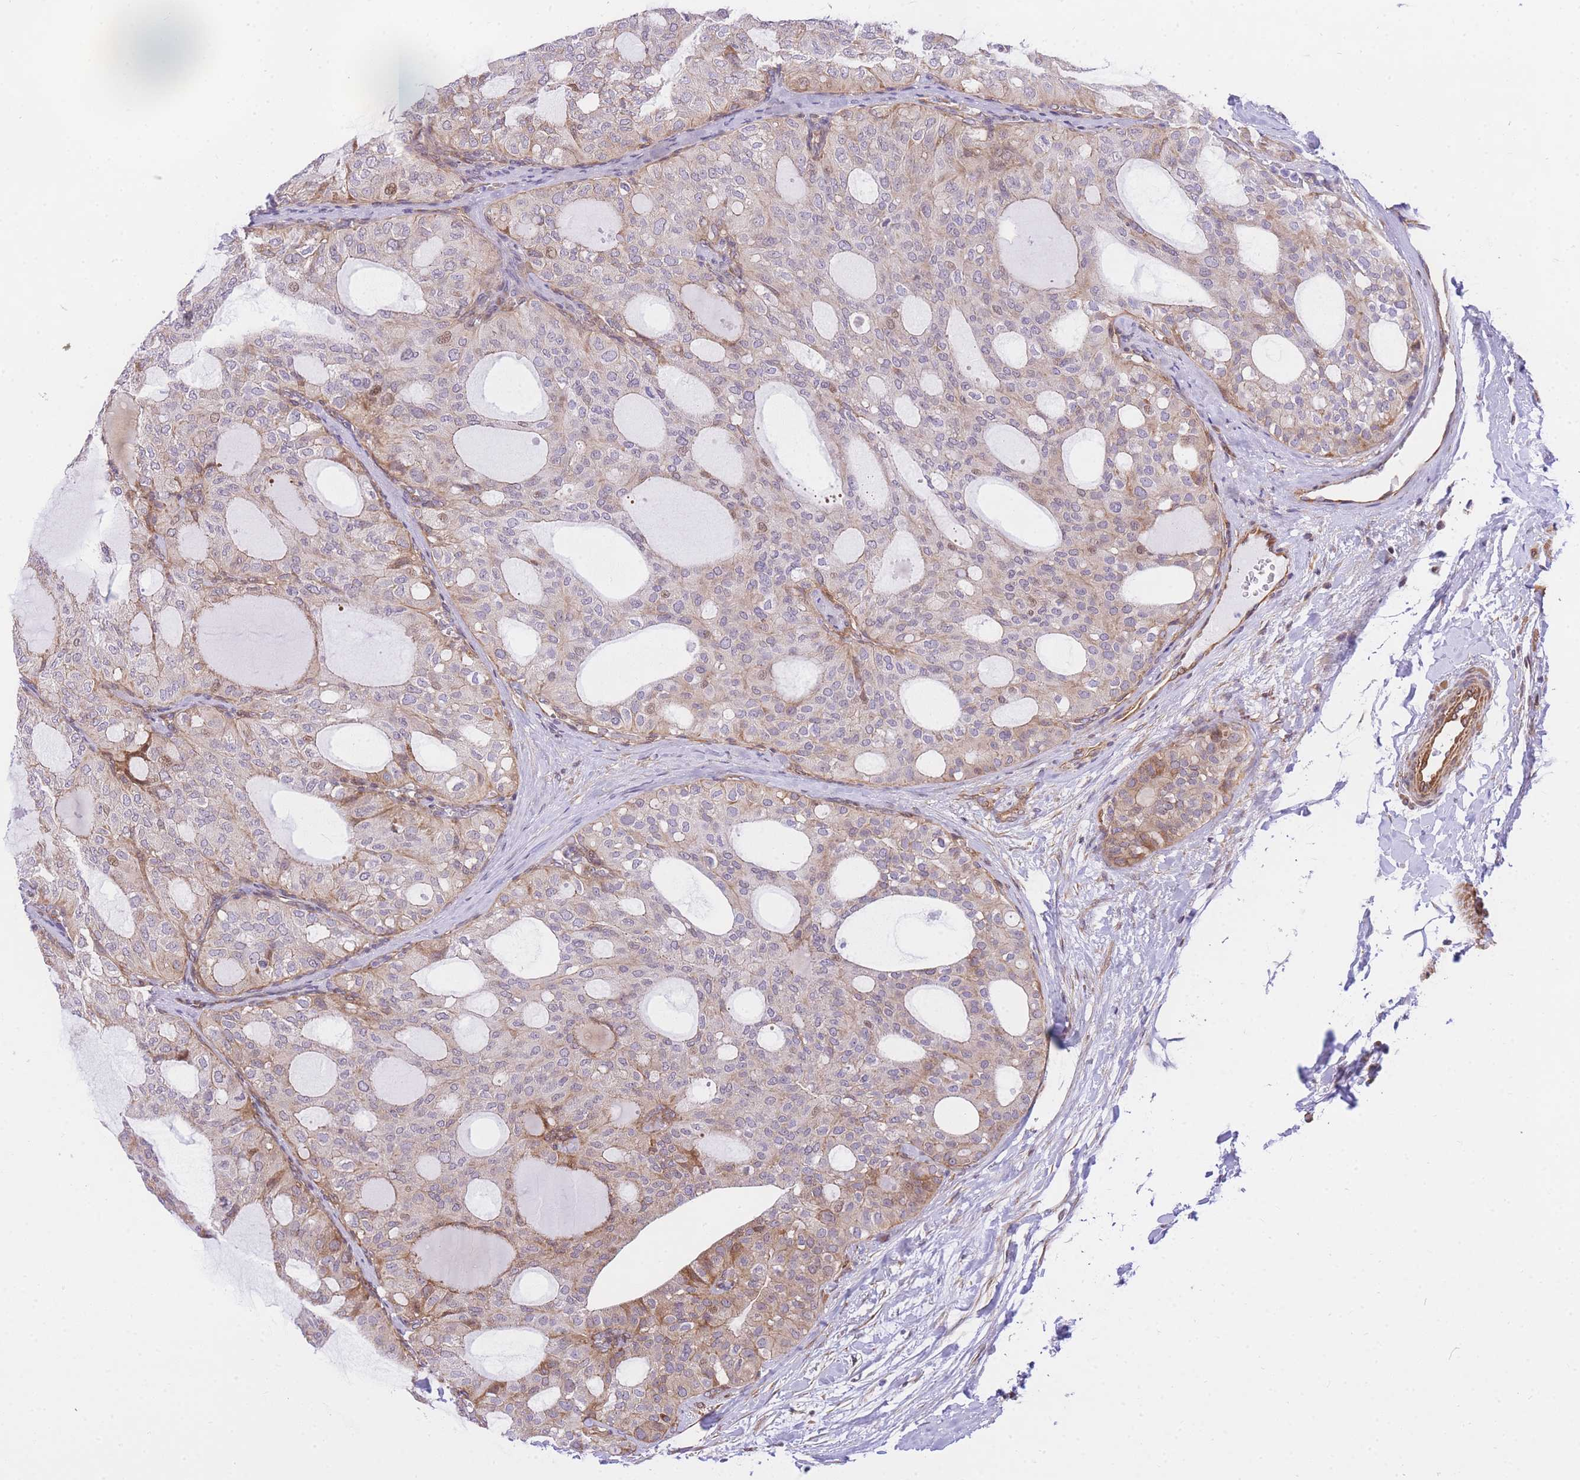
{"staining": {"intensity": "moderate", "quantity": "<25%", "location": "cytoplasmic/membranous,nuclear"}, "tissue": "thyroid cancer", "cell_type": "Tumor cells", "image_type": "cancer", "snomed": [{"axis": "morphology", "description": "Follicular adenoma carcinoma, NOS"}, {"axis": "topography", "description": "Thyroid gland"}], "caption": "Immunohistochemical staining of thyroid cancer (follicular adenoma carcinoma) shows moderate cytoplasmic/membranous and nuclear protein positivity in about <25% of tumor cells.", "gene": "S100PBP", "patient": {"sex": "male", "age": 75}}